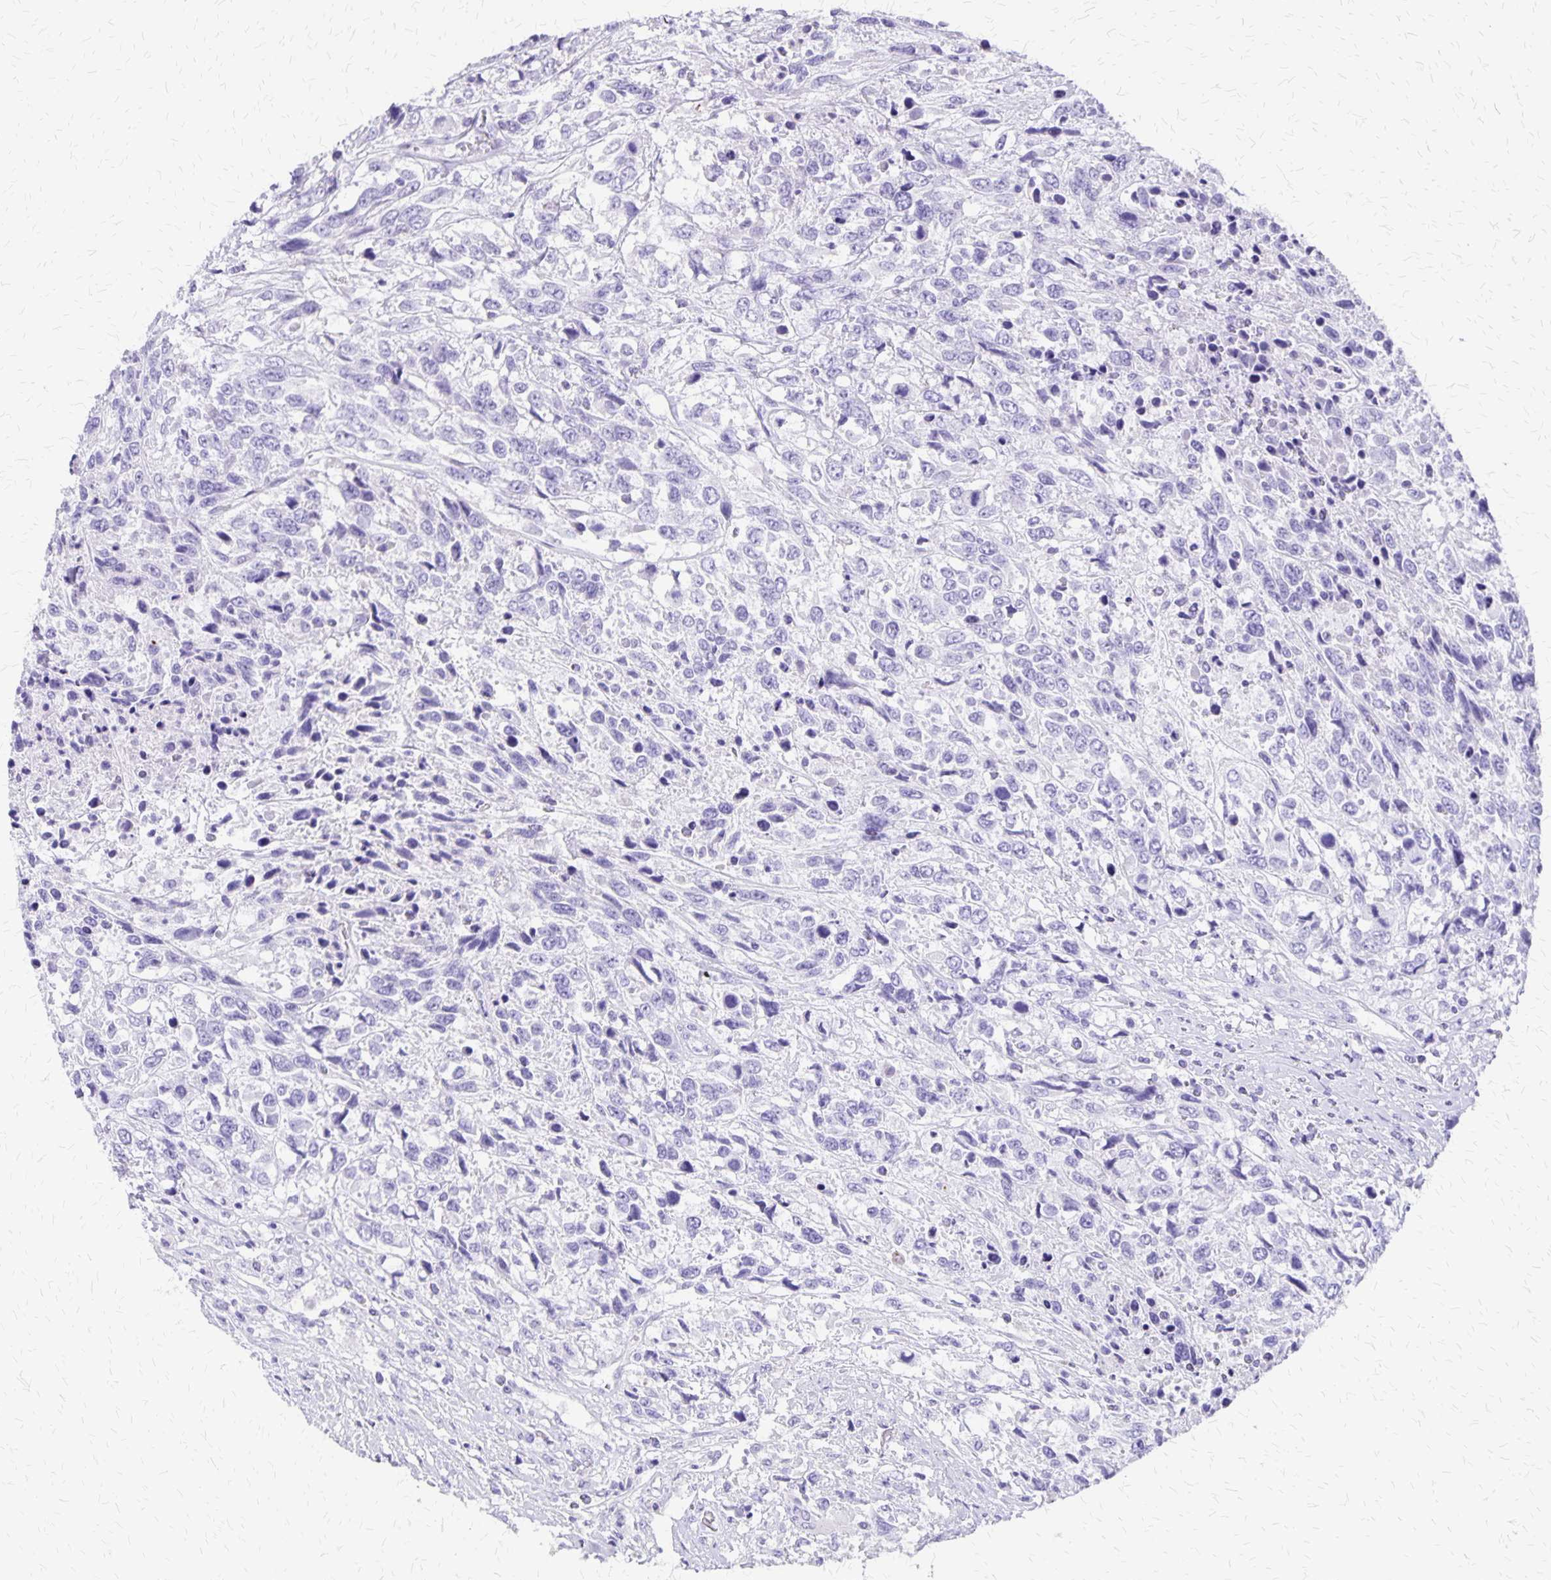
{"staining": {"intensity": "negative", "quantity": "none", "location": "none"}, "tissue": "urothelial cancer", "cell_type": "Tumor cells", "image_type": "cancer", "snomed": [{"axis": "morphology", "description": "Urothelial carcinoma, High grade"}, {"axis": "topography", "description": "Urinary bladder"}], "caption": "This is an IHC micrograph of high-grade urothelial carcinoma. There is no expression in tumor cells.", "gene": "SLC13A2", "patient": {"sex": "female", "age": 70}}